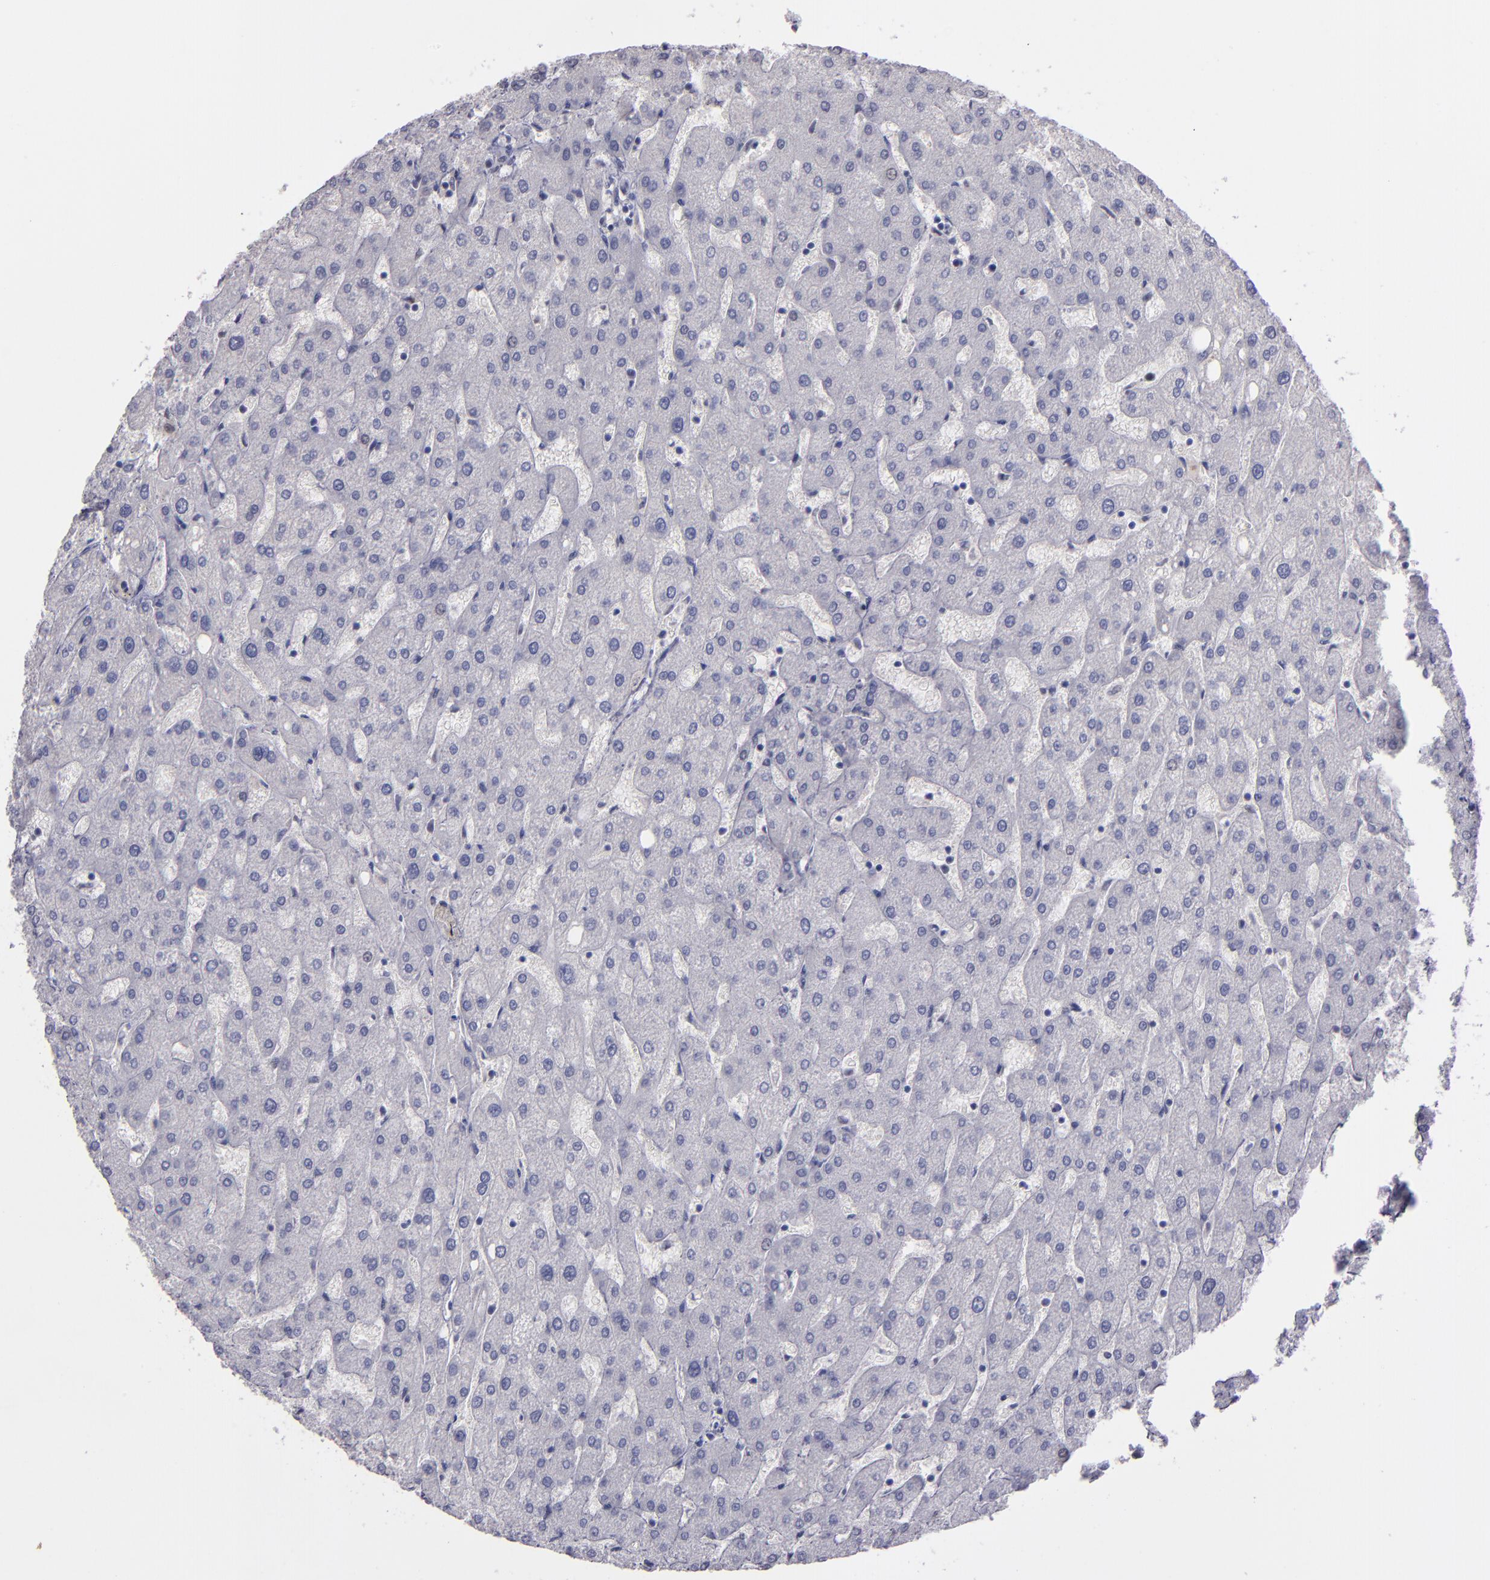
{"staining": {"intensity": "negative", "quantity": "none", "location": "none"}, "tissue": "liver", "cell_type": "Cholangiocytes", "image_type": "normal", "snomed": [{"axis": "morphology", "description": "Normal tissue, NOS"}, {"axis": "topography", "description": "Liver"}], "caption": "The photomicrograph shows no significant positivity in cholangiocytes of liver.", "gene": "OTUB2", "patient": {"sex": "male", "age": 67}}